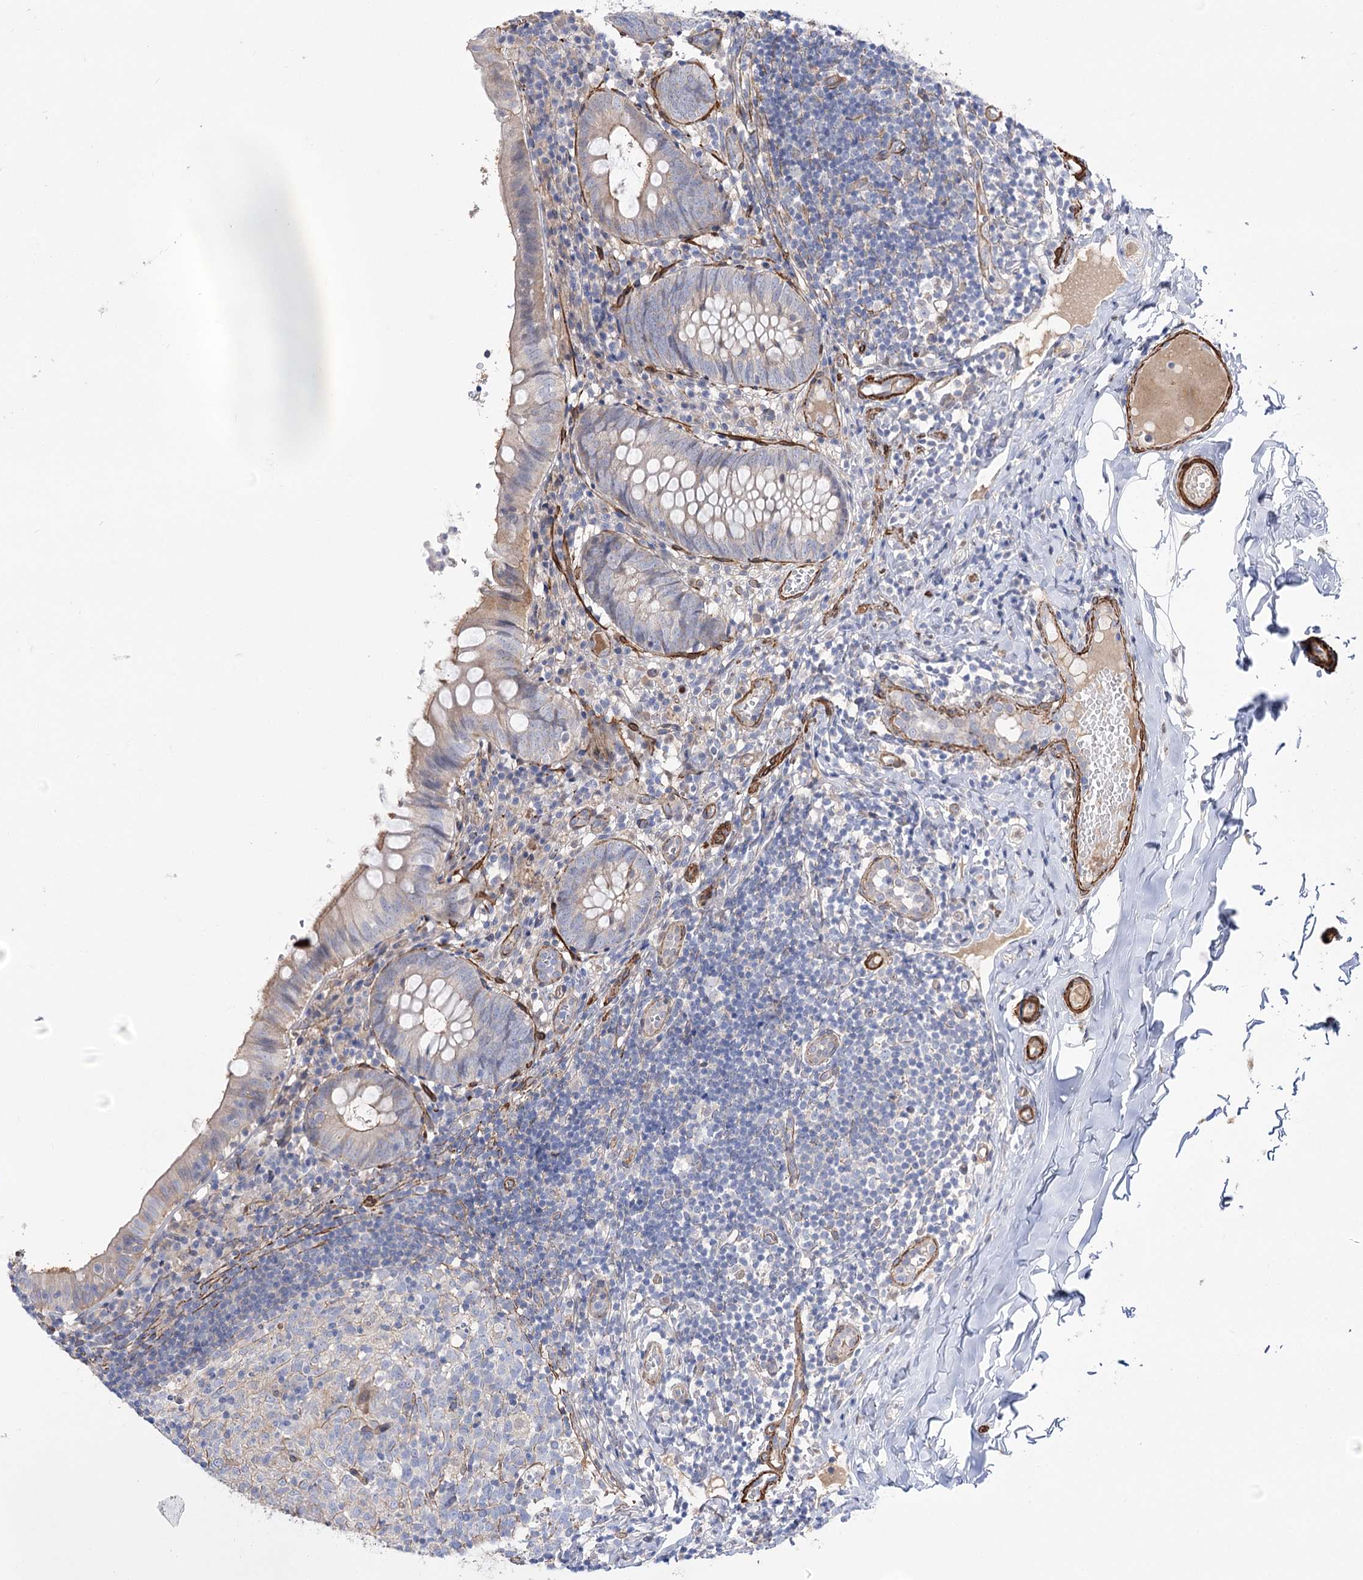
{"staining": {"intensity": "moderate", "quantity": "<25%", "location": "cytoplasmic/membranous"}, "tissue": "appendix", "cell_type": "Glandular cells", "image_type": "normal", "snomed": [{"axis": "morphology", "description": "Normal tissue, NOS"}, {"axis": "topography", "description": "Appendix"}], "caption": "An immunohistochemistry histopathology image of unremarkable tissue is shown. Protein staining in brown highlights moderate cytoplasmic/membranous positivity in appendix within glandular cells.", "gene": "WASHC3", "patient": {"sex": "male", "age": 8}}